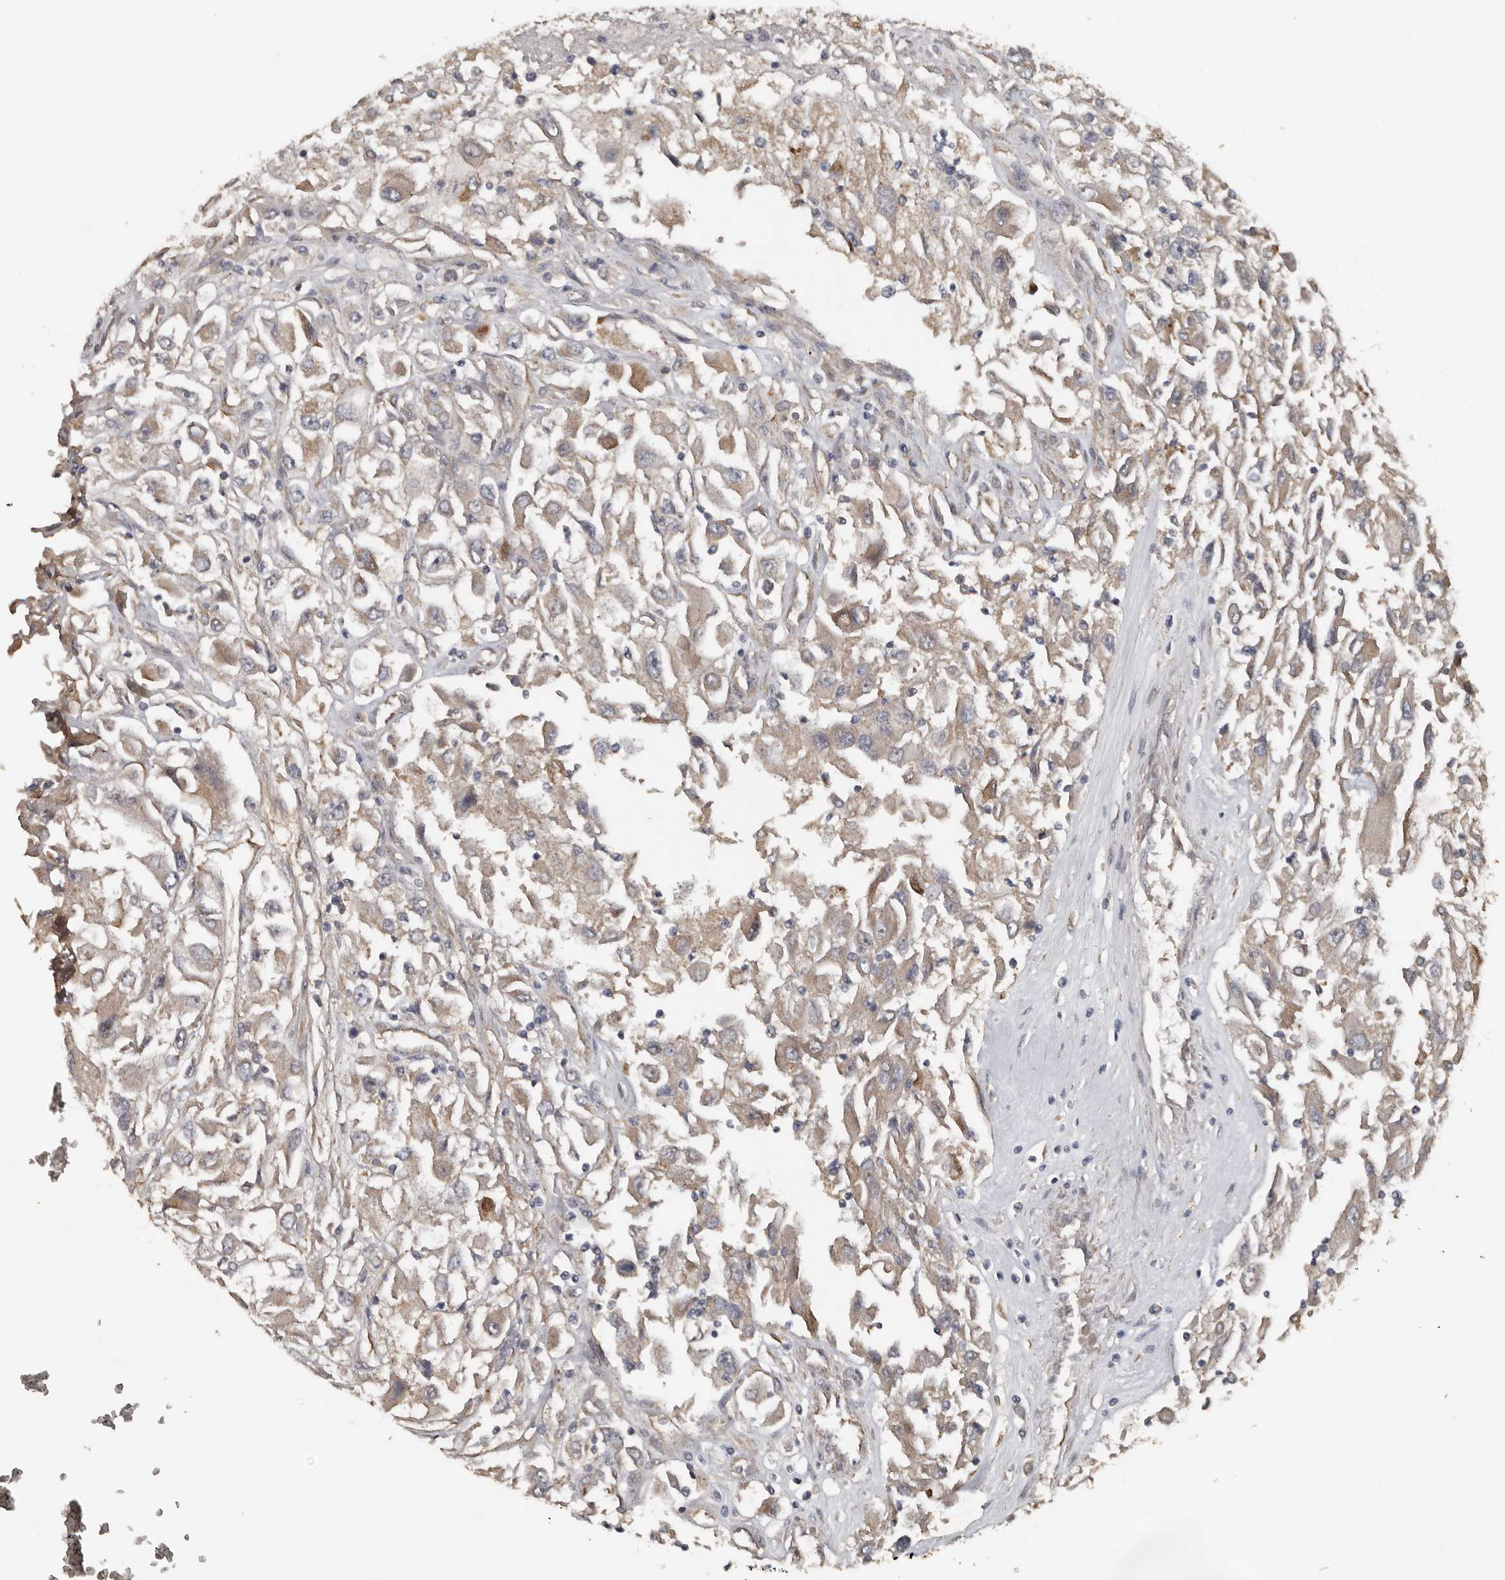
{"staining": {"intensity": "weak", "quantity": "25%-75%", "location": "cytoplasmic/membranous"}, "tissue": "renal cancer", "cell_type": "Tumor cells", "image_type": "cancer", "snomed": [{"axis": "morphology", "description": "Adenocarcinoma, NOS"}, {"axis": "topography", "description": "Kidney"}], "caption": "This photomicrograph reveals adenocarcinoma (renal) stained with immunohistochemistry (IHC) to label a protein in brown. The cytoplasmic/membranous of tumor cells show weak positivity for the protein. Nuclei are counter-stained blue.", "gene": "HYAL4", "patient": {"sex": "female", "age": 52}}